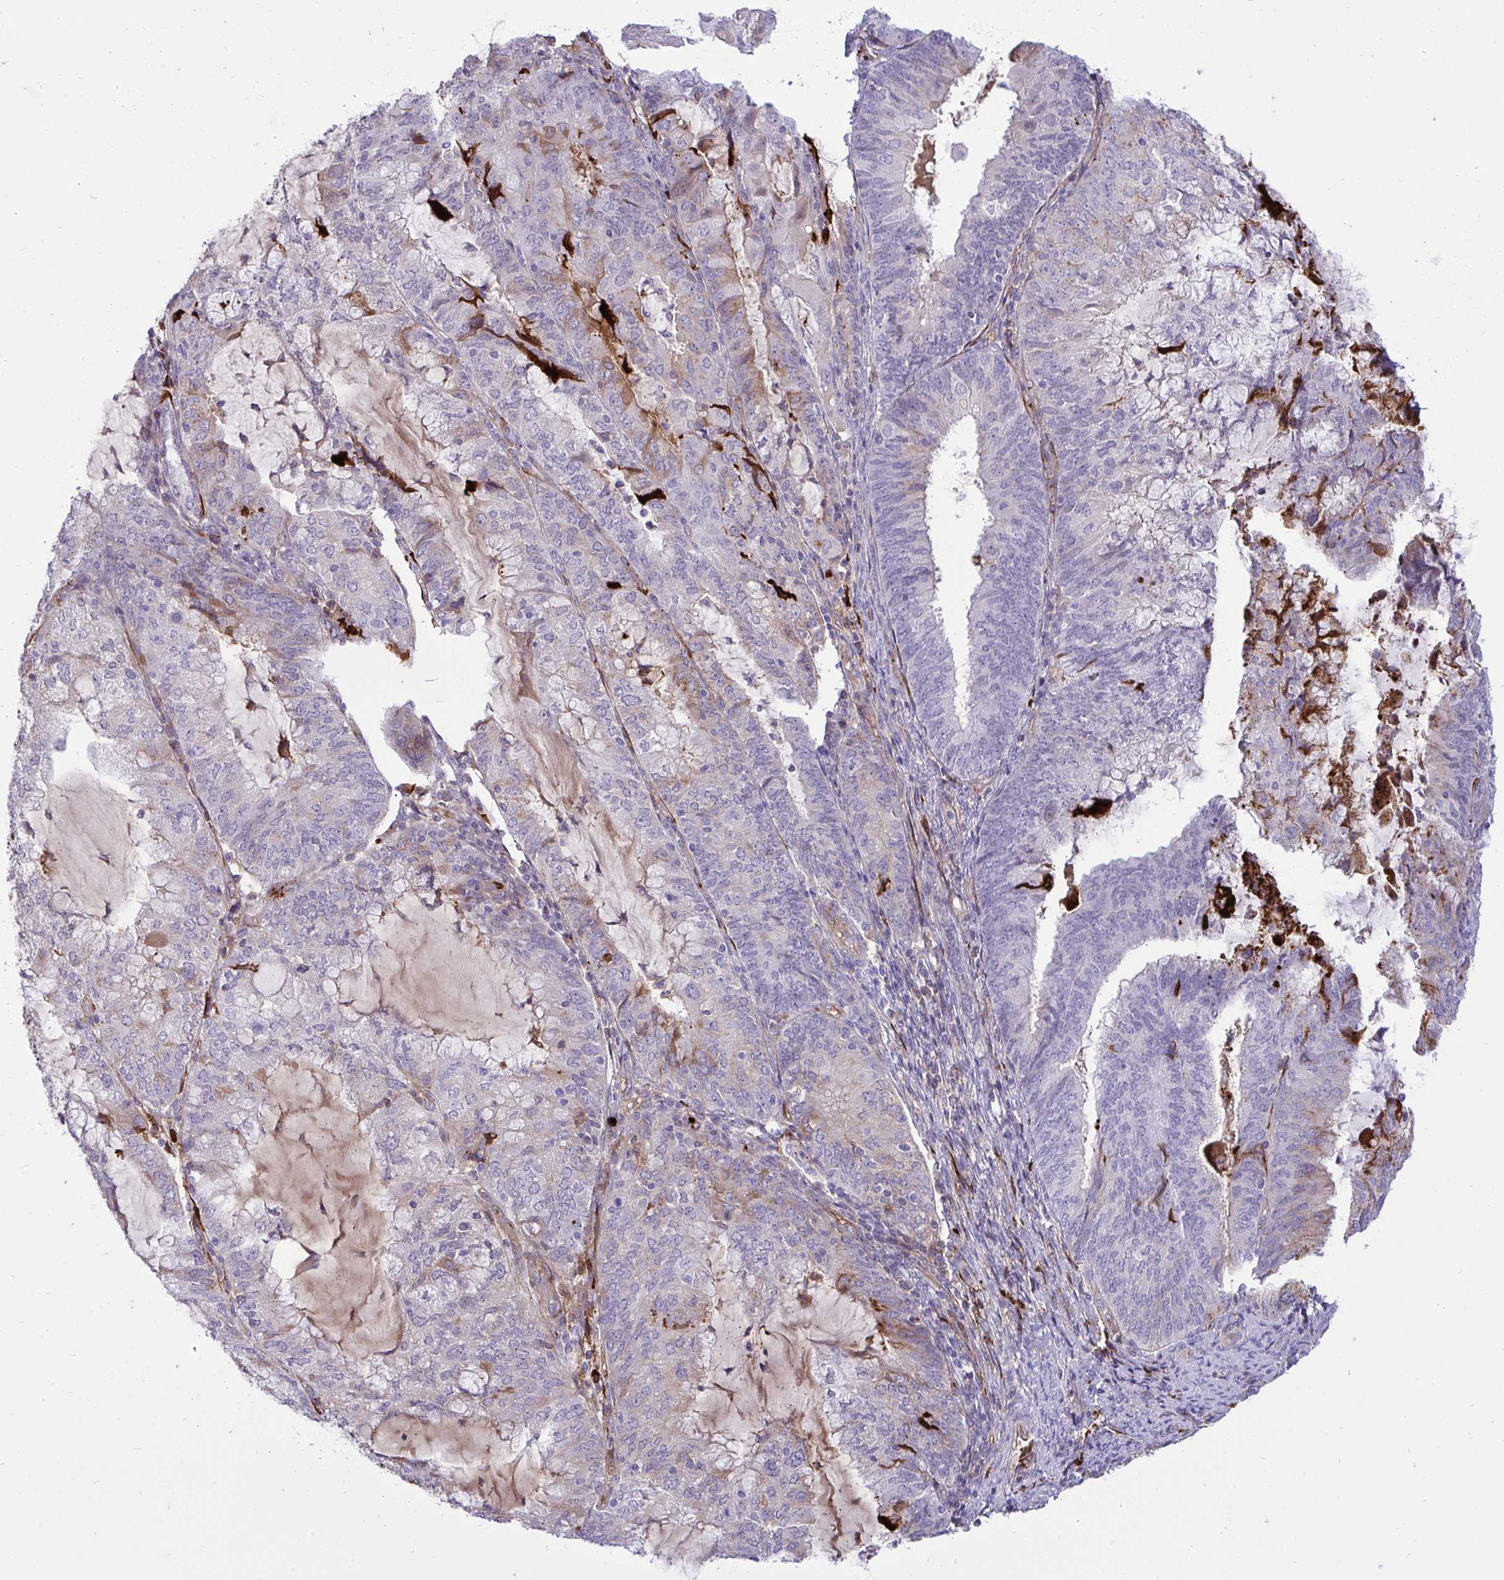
{"staining": {"intensity": "moderate", "quantity": "<25%", "location": "cytoplasmic/membranous"}, "tissue": "endometrial cancer", "cell_type": "Tumor cells", "image_type": "cancer", "snomed": [{"axis": "morphology", "description": "Adenocarcinoma, NOS"}, {"axis": "topography", "description": "Endometrium"}], "caption": "Moderate cytoplasmic/membranous protein expression is appreciated in about <25% of tumor cells in endometrial cancer. (Stains: DAB in brown, nuclei in blue, Microscopy: brightfield microscopy at high magnification).", "gene": "F2", "patient": {"sex": "female", "age": 81}}